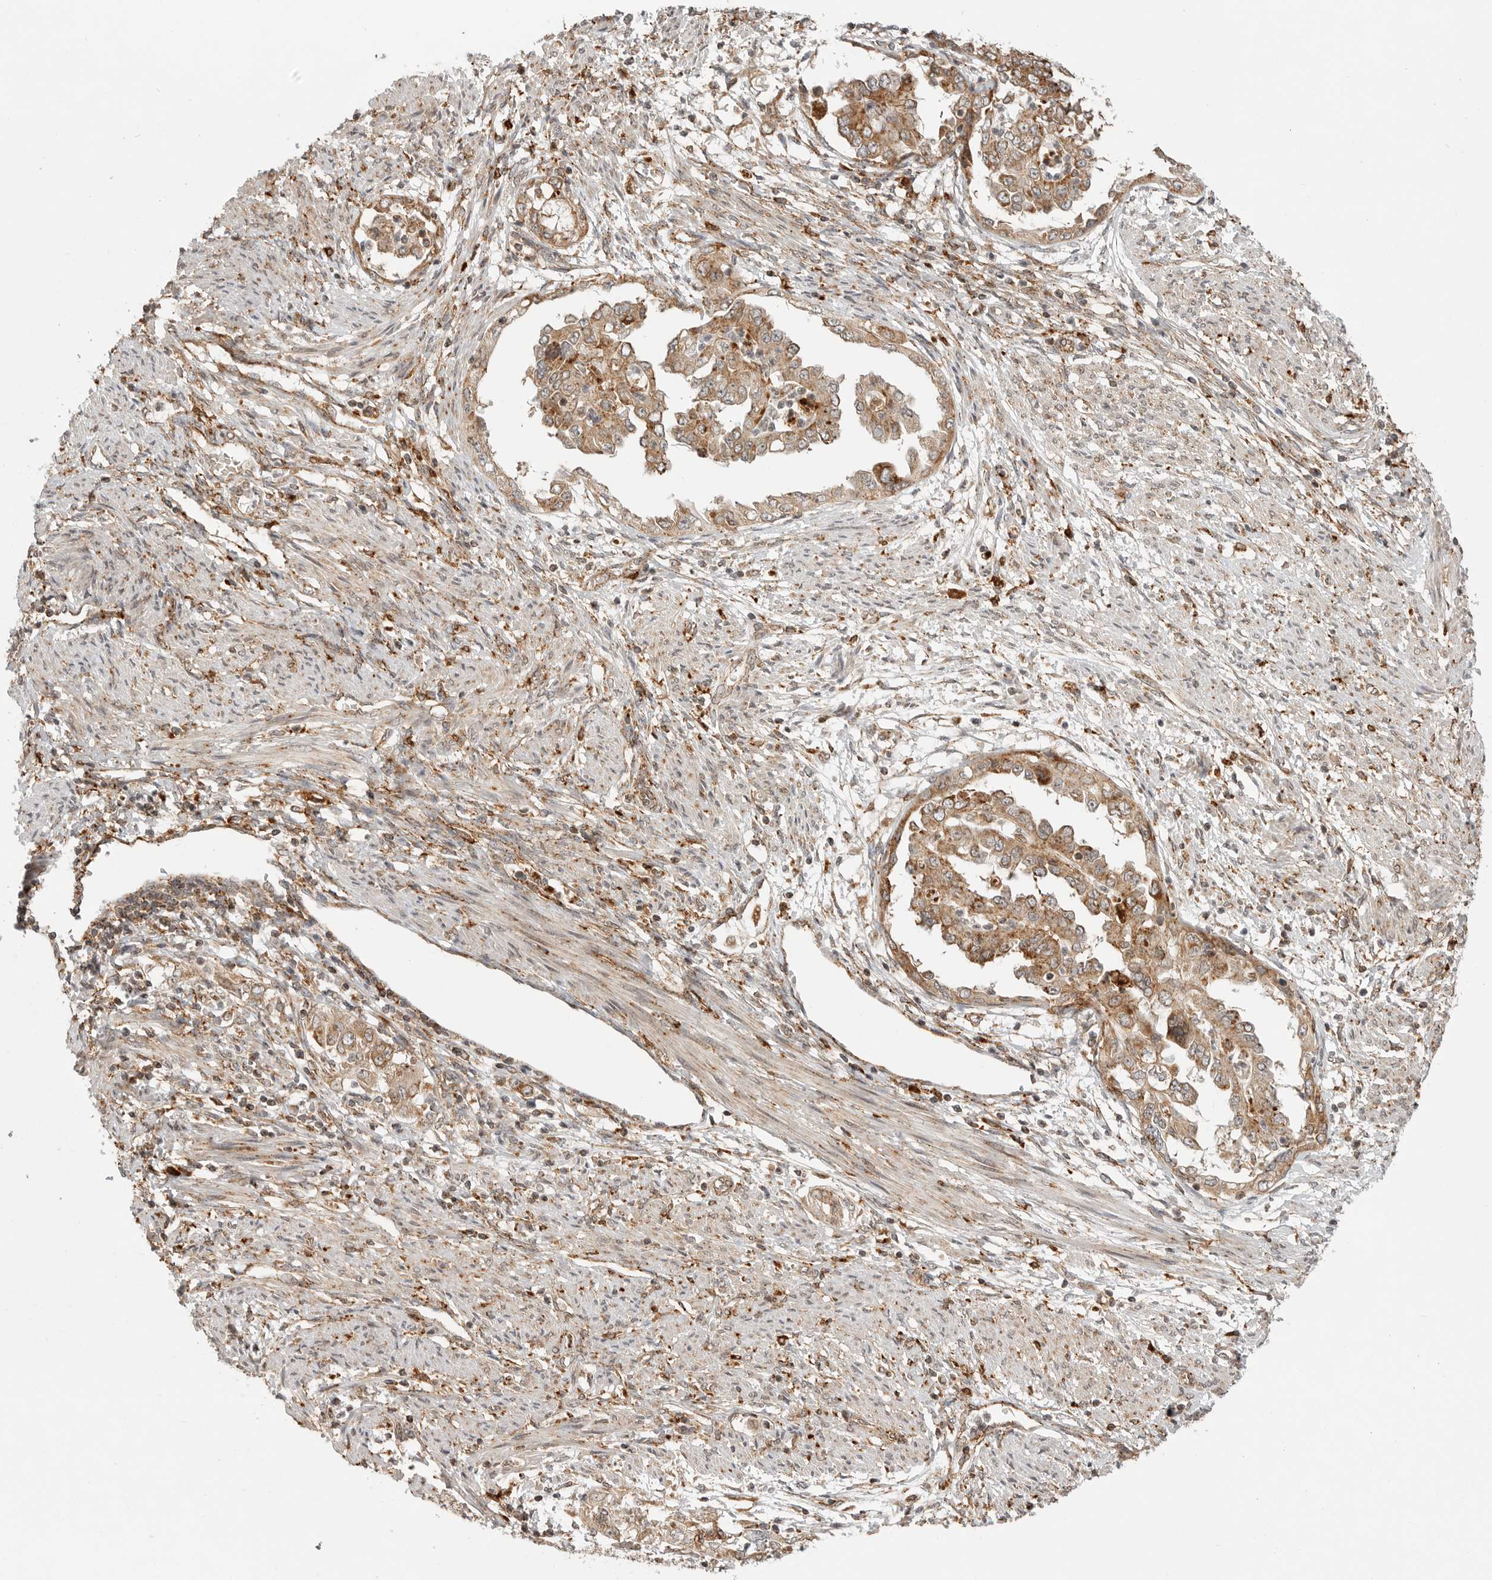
{"staining": {"intensity": "moderate", "quantity": ">75%", "location": "cytoplasmic/membranous"}, "tissue": "endometrial cancer", "cell_type": "Tumor cells", "image_type": "cancer", "snomed": [{"axis": "morphology", "description": "Adenocarcinoma, NOS"}, {"axis": "topography", "description": "Endometrium"}], "caption": "Immunohistochemistry histopathology image of neoplastic tissue: human endometrial adenocarcinoma stained using immunohistochemistry (IHC) shows medium levels of moderate protein expression localized specifically in the cytoplasmic/membranous of tumor cells, appearing as a cytoplasmic/membranous brown color.", "gene": "IDUA", "patient": {"sex": "female", "age": 85}}